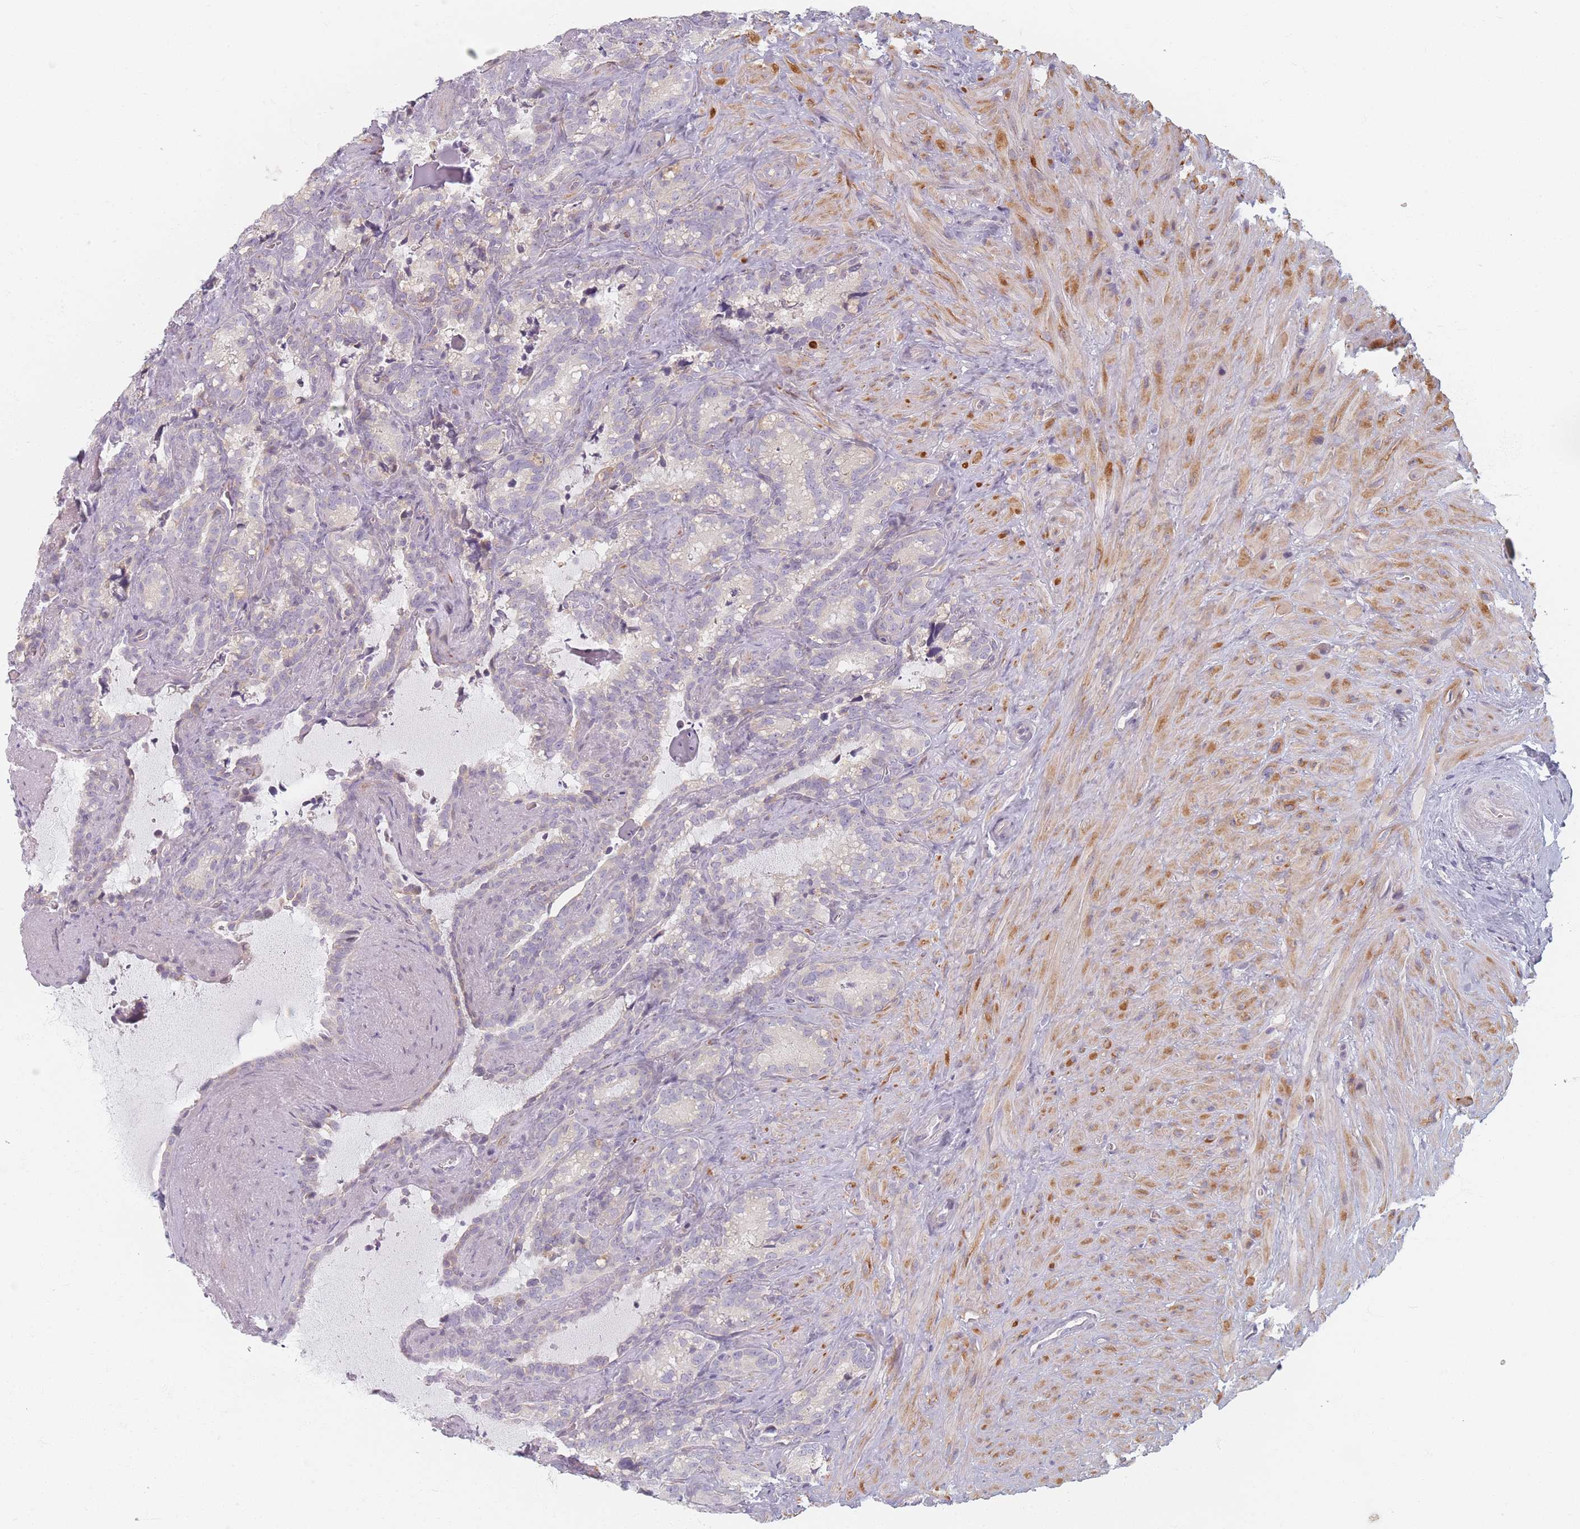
{"staining": {"intensity": "negative", "quantity": "none", "location": "none"}, "tissue": "seminal vesicle", "cell_type": "Glandular cells", "image_type": "normal", "snomed": [{"axis": "morphology", "description": "Normal tissue, NOS"}, {"axis": "topography", "description": "Prostate"}, {"axis": "topography", "description": "Seminal veicle"}], "caption": "DAB (3,3'-diaminobenzidine) immunohistochemical staining of unremarkable human seminal vesicle exhibits no significant positivity in glandular cells. (Immunohistochemistry (ihc), brightfield microscopy, high magnification).", "gene": "TMOD1", "patient": {"sex": "male", "age": 58}}